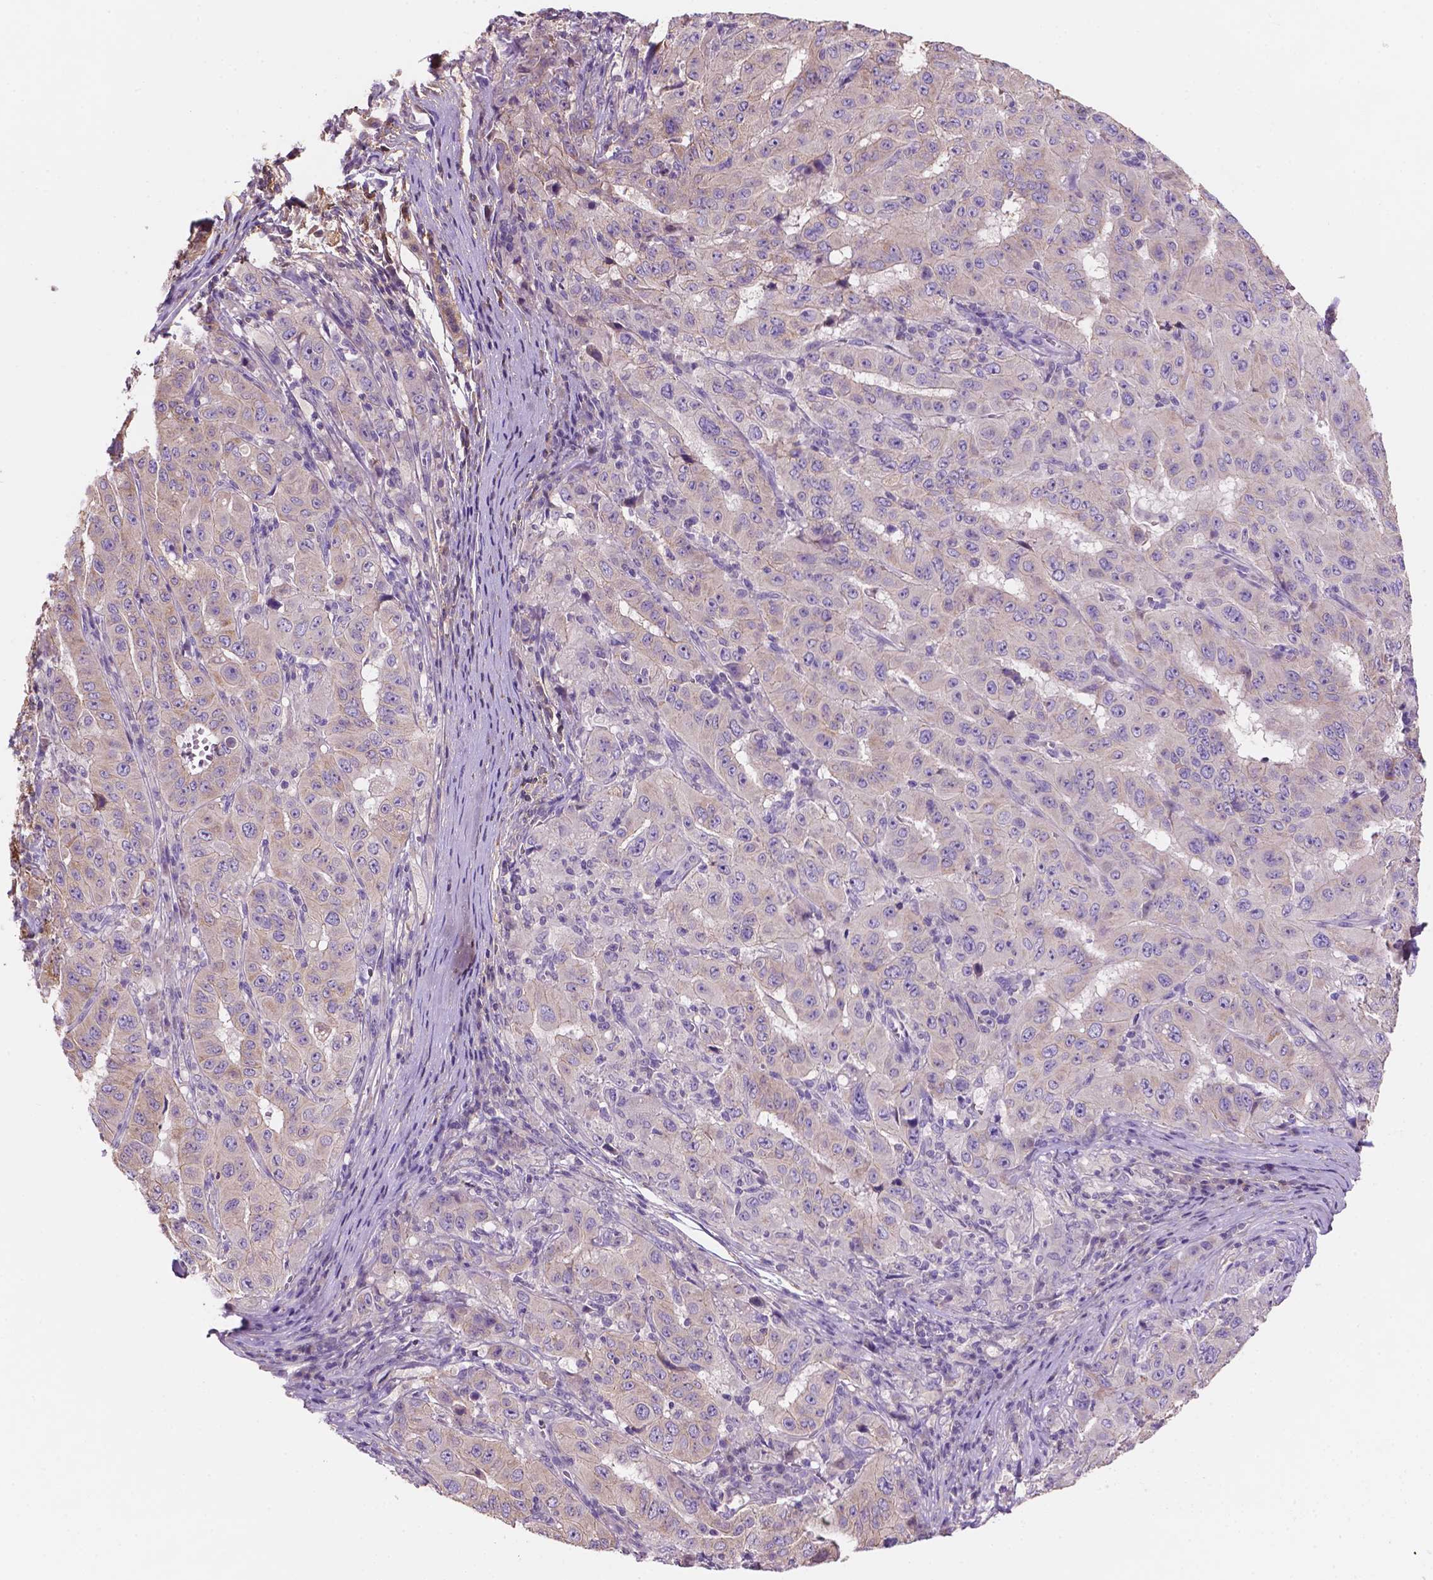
{"staining": {"intensity": "negative", "quantity": "none", "location": "none"}, "tissue": "pancreatic cancer", "cell_type": "Tumor cells", "image_type": "cancer", "snomed": [{"axis": "morphology", "description": "Adenocarcinoma, NOS"}, {"axis": "topography", "description": "Pancreas"}], "caption": "This is an immunohistochemistry (IHC) histopathology image of human pancreatic cancer. There is no expression in tumor cells.", "gene": "MKRN2OS", "patient": {"sex": "male", "age": 63}}